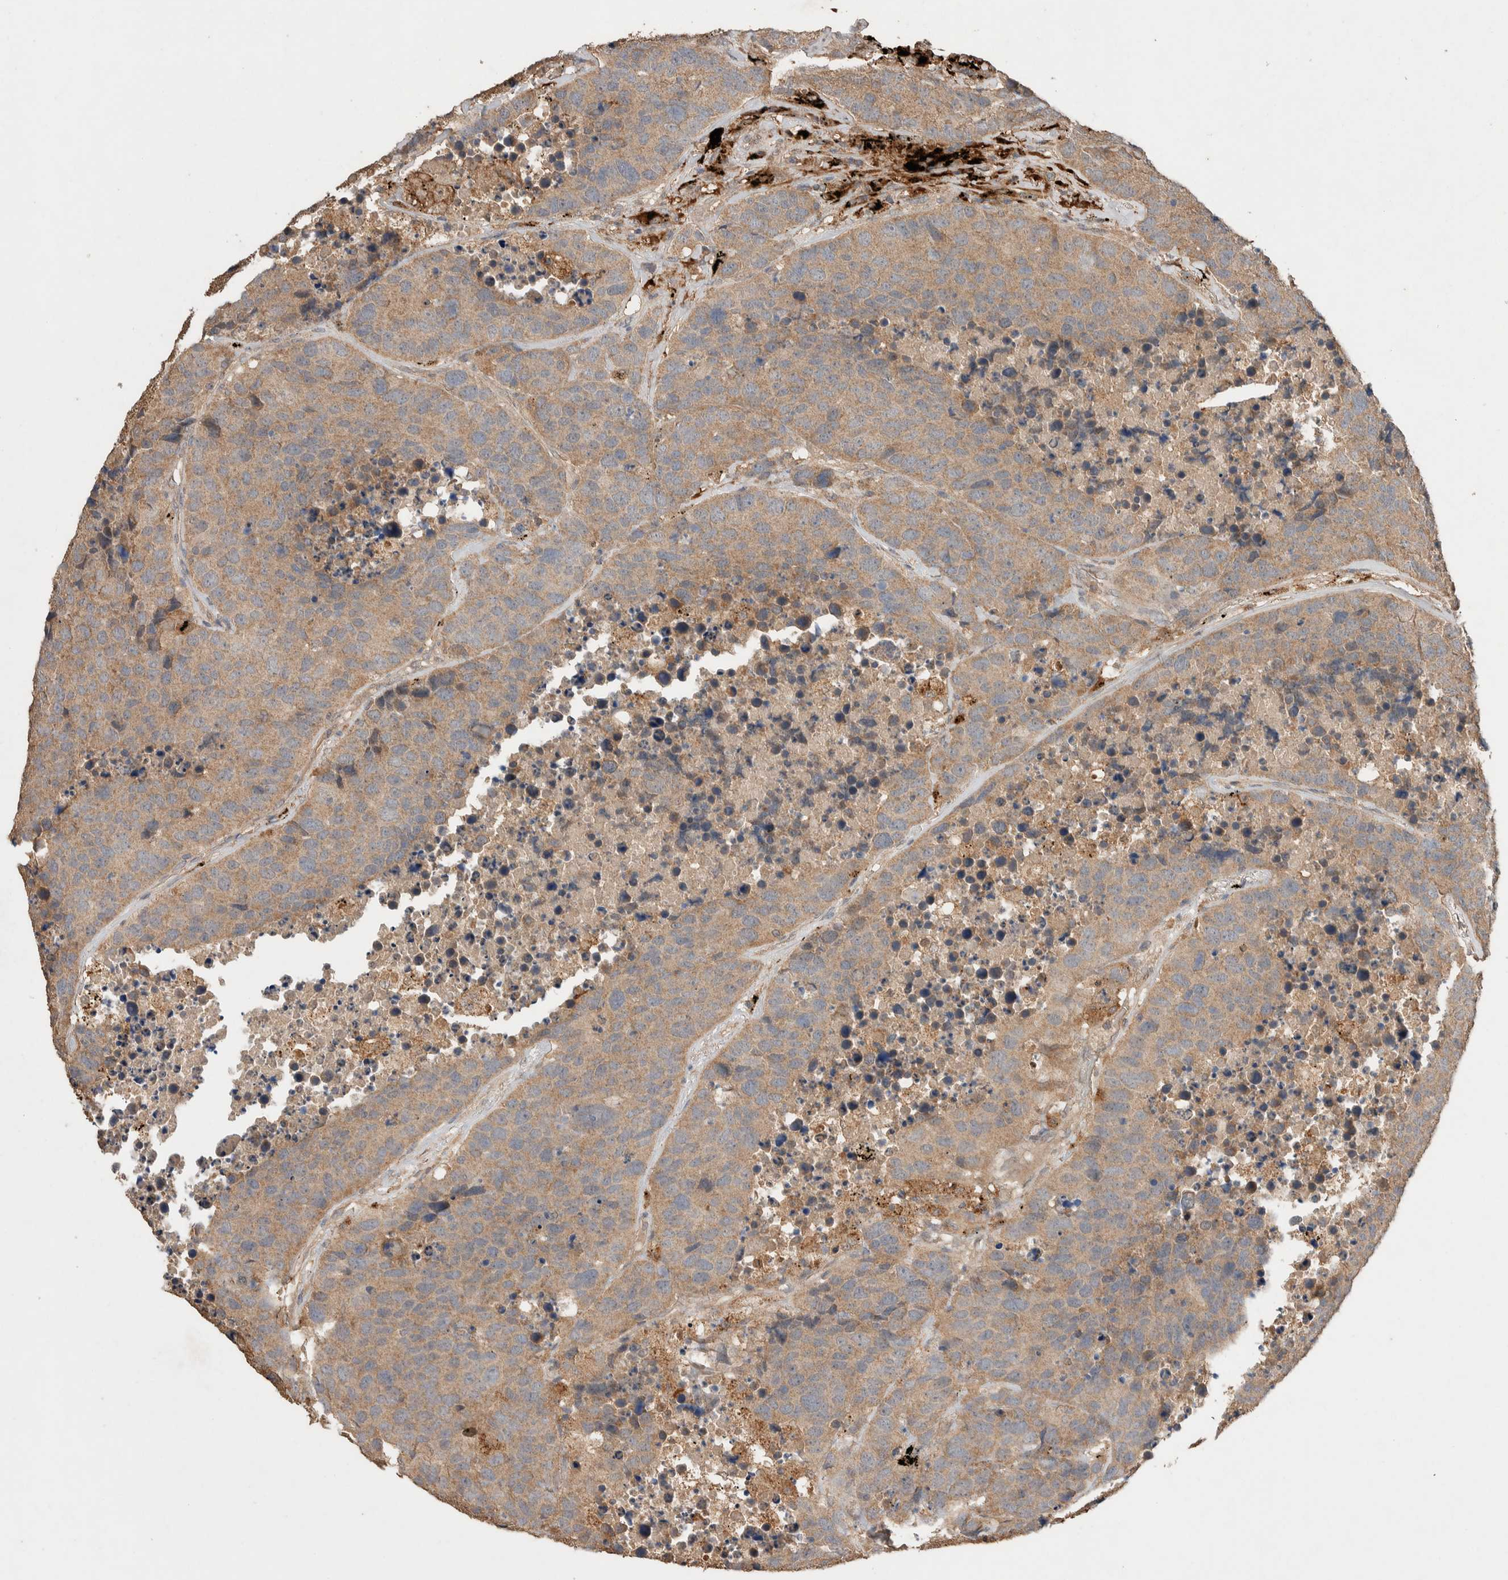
{"staining": {"intensity": "weak", "quantity": ">75%", "location": "cytoplasmic/membranous"}, "tissue": "carcinoid", "cell_type": "Tumor cells", "image_type": "cancer", "snomed": [{"axis": "morphology", "description": "Carcinoid, malignant, NOS"}, {"axis": "topography", "description": "Lung"}], "caption": "A micrograph showing weak cytoplasmic/membranous positivity in approximately >75% of tumor cells in malignant carcinoid, as visualized by brown immunohistochemical staining.", "gene": "KCNJ5", "patient": {"sex": "male", "age": 60}}